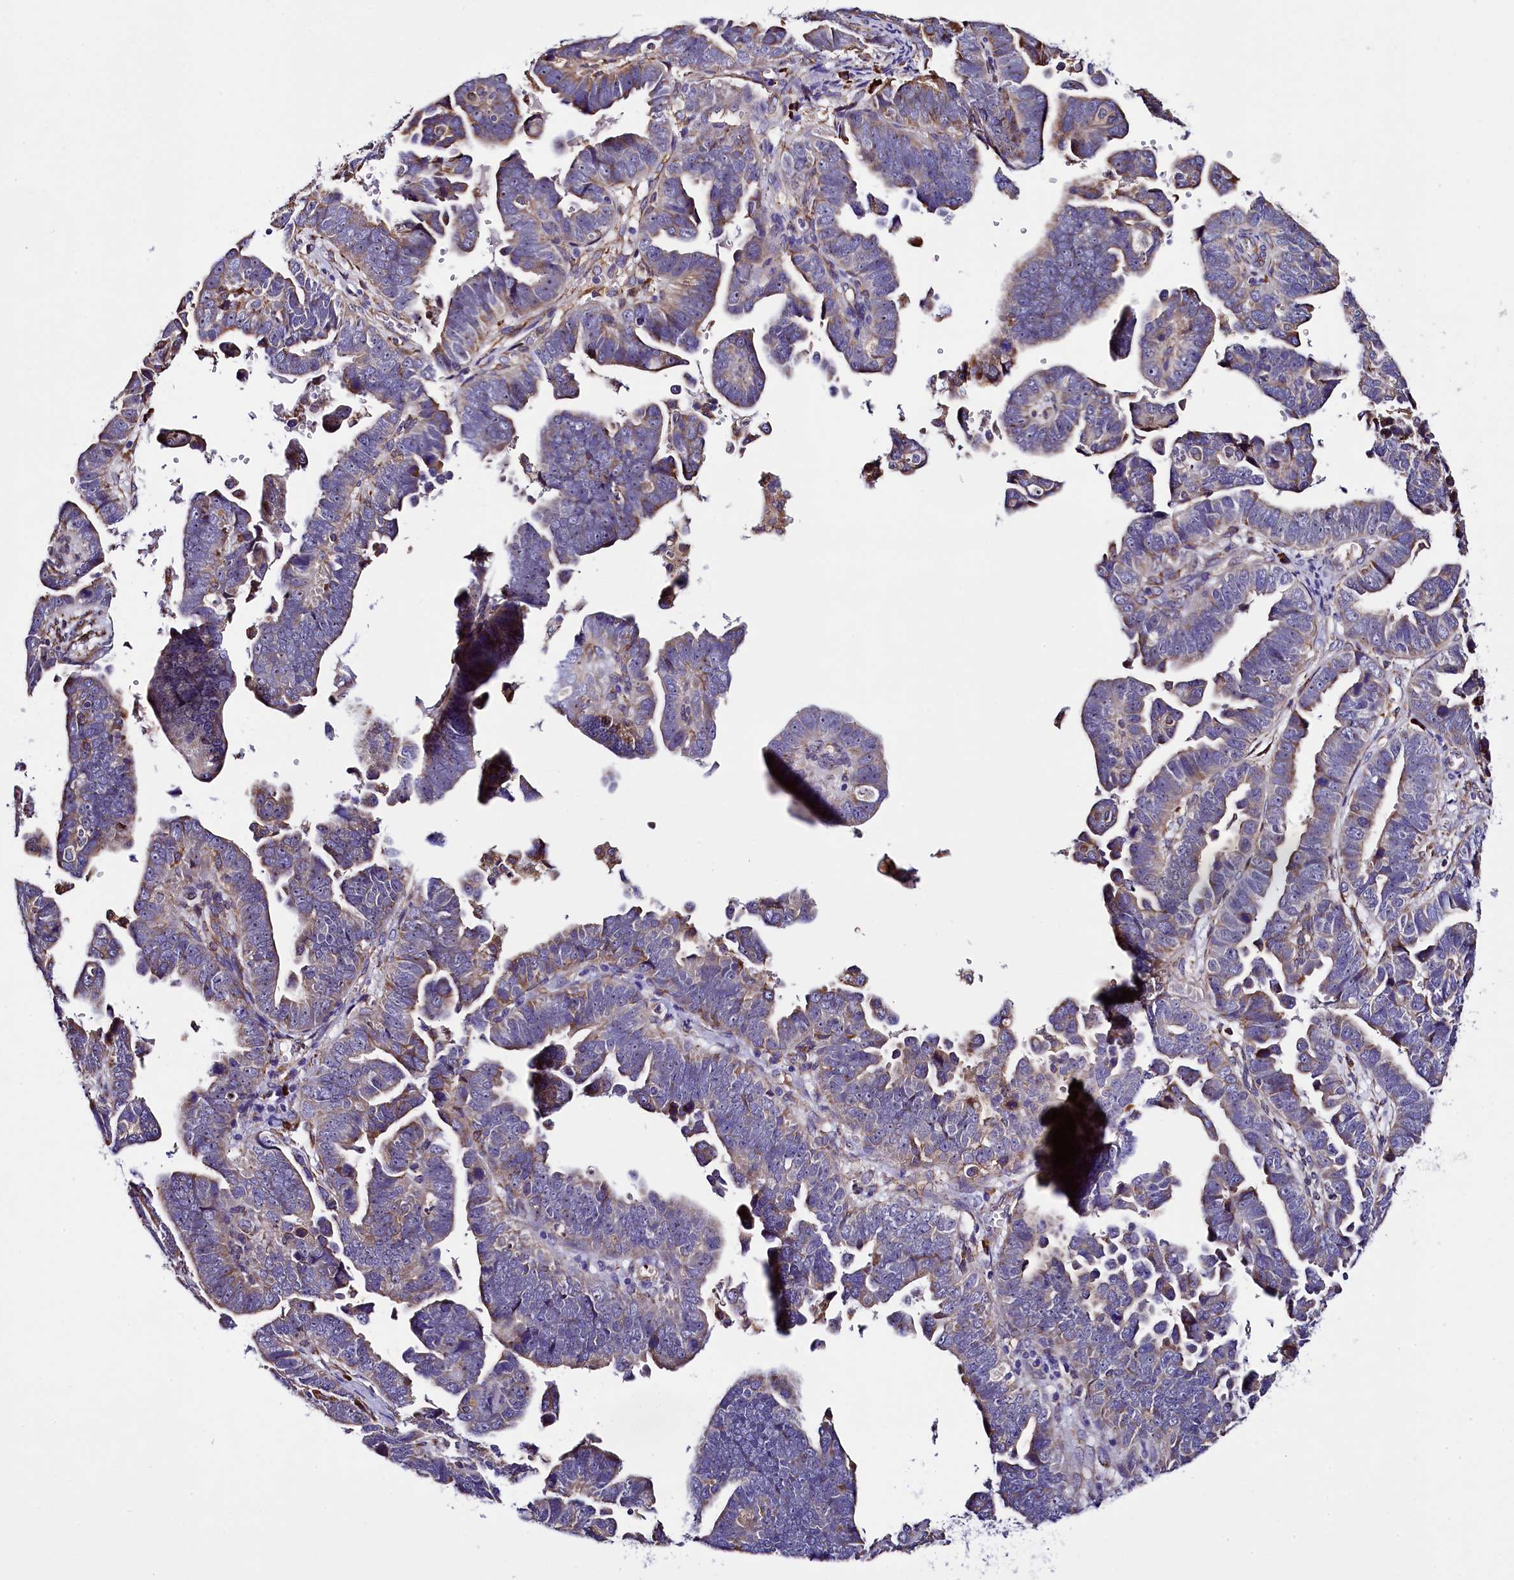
{"staining": {"intensity": "moderate", "quantity": "<25%", "location": "cytoplasmic/membranous"}, "tissue": "endometrial cancer", "cell_type": "Tumor cells", "image_type": "cancer", "snomed": [{"axis": "morphology", "description": "Adenocarcinoma, NOS"}, {"axis": "topography", "description": "Endometrium"}], "caption": "Immunohistochemistry (DAB (3,3'-diaminobenzidine)) staining of human endometrial adenocarcinoma displays moderate cytoplasmic/membranous protein staining in approximately <25% of tumor cells. (IHC, brightfield microscopy, high magnification).", "gene": "CAPS2", "patient": {"sex": "female", "age": 75}}